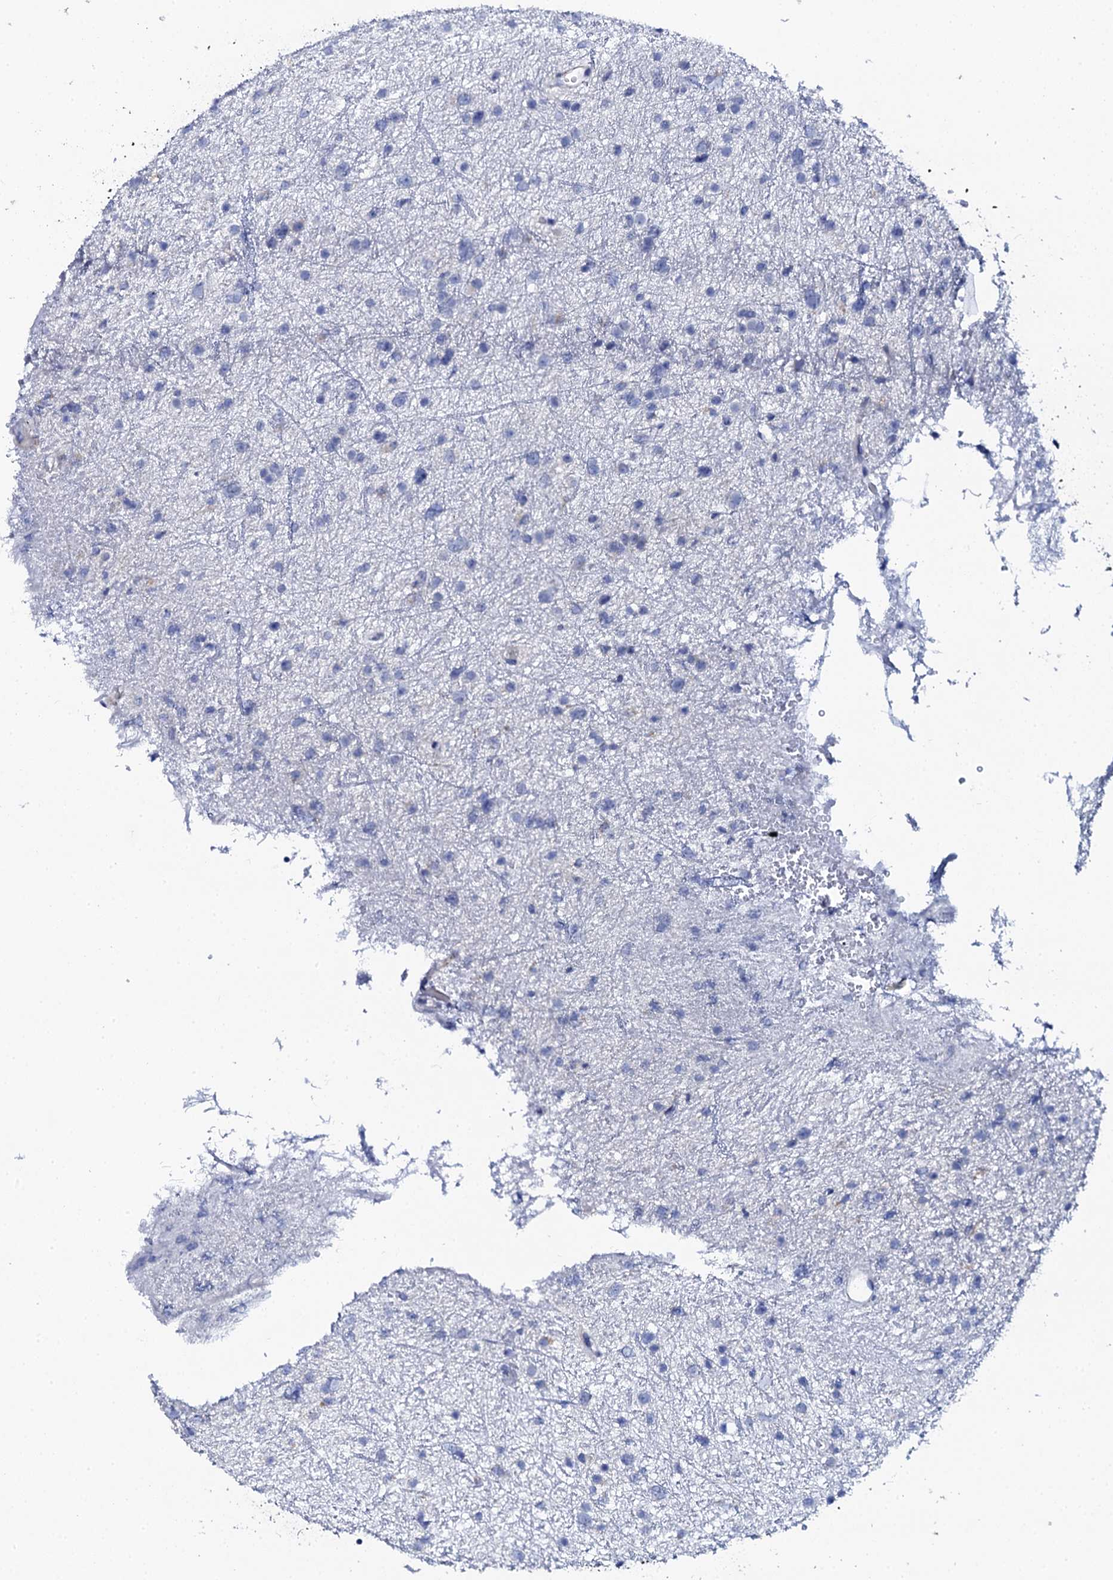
{"staining": {"intensity": "negative", "quantity": "none", "location": "none"}, "tissue": "glioma", "cell_type": "Tumor cells", "image_type": "cancer", "snomed": [{"axis": "morphology", "description": "Glioma, malignant, Low grade"}, {"axis": "topography", "description": "Cerebral cortex"}], "caption": "An immunohistochemistry (IHC) micrograph of glioma is shown. There is no staining in tumor cells of glioma.", "gene": "NUDT13", "patient": {"sex": "female", "age": 39}}